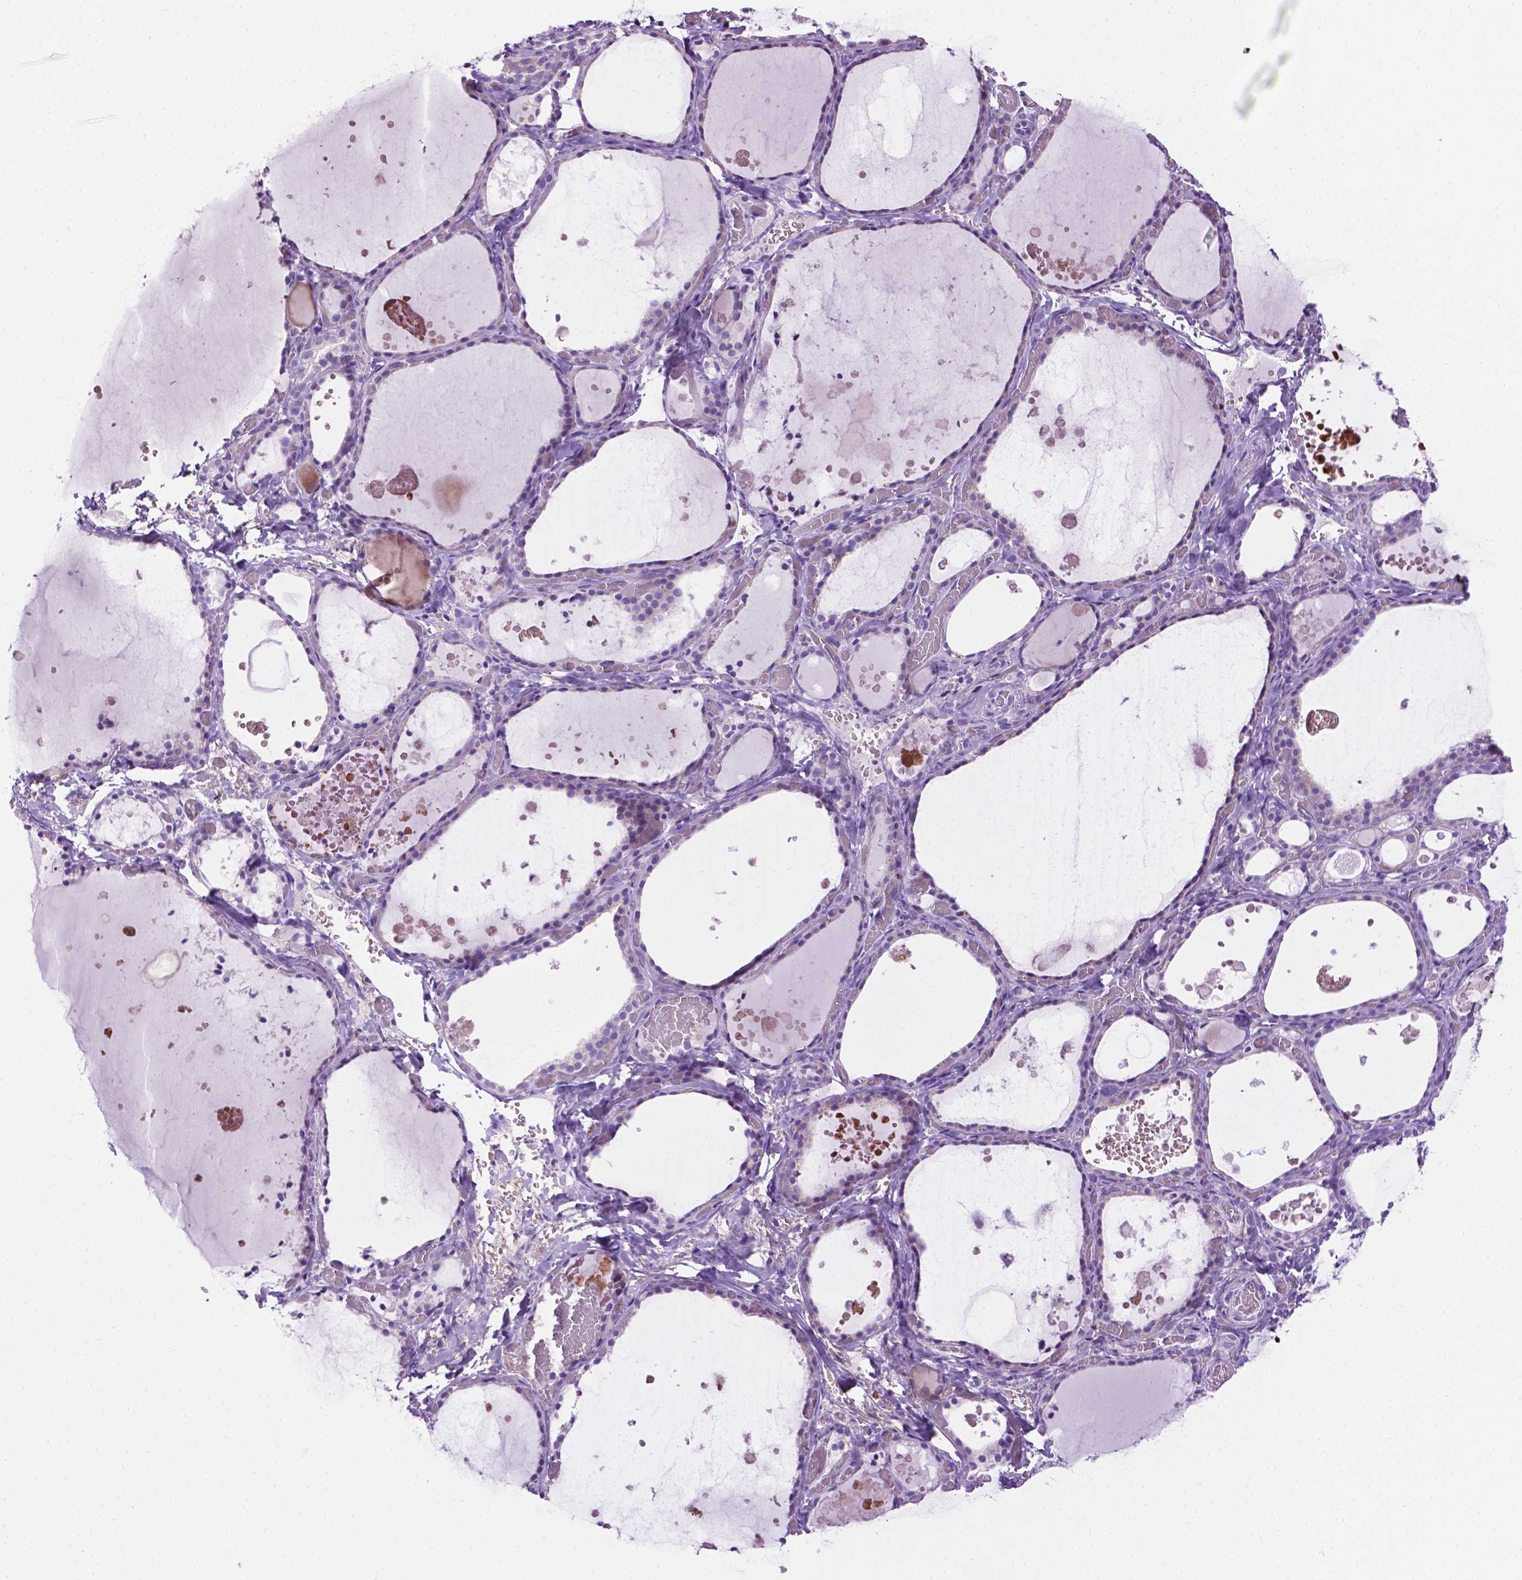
{"staining": {"intensity": "negative", "quantity": "none", "location": "none"}, "tissue": "thyroid gland", "cell_type": "Glandular cells", "image_type": "normal", "snomed": [{"axis": "morphology", "description": "Normal tissue, NOS"}, {"axis": "topography", "description": "Thyroid gland"}], "caption": "Immunohistochemistry (IHC) histopathology image of unremarkable thyroid gland: human thyroid gland stained with DAB reveals no significant protein expression in glandular cells. Brightfield microscopy of IHC stained with DAB (brown) and hematoxylin (blue), captured at high magnification.", "gene": "TMEM132E", "patient": {"sex": "female", "age": 56}}